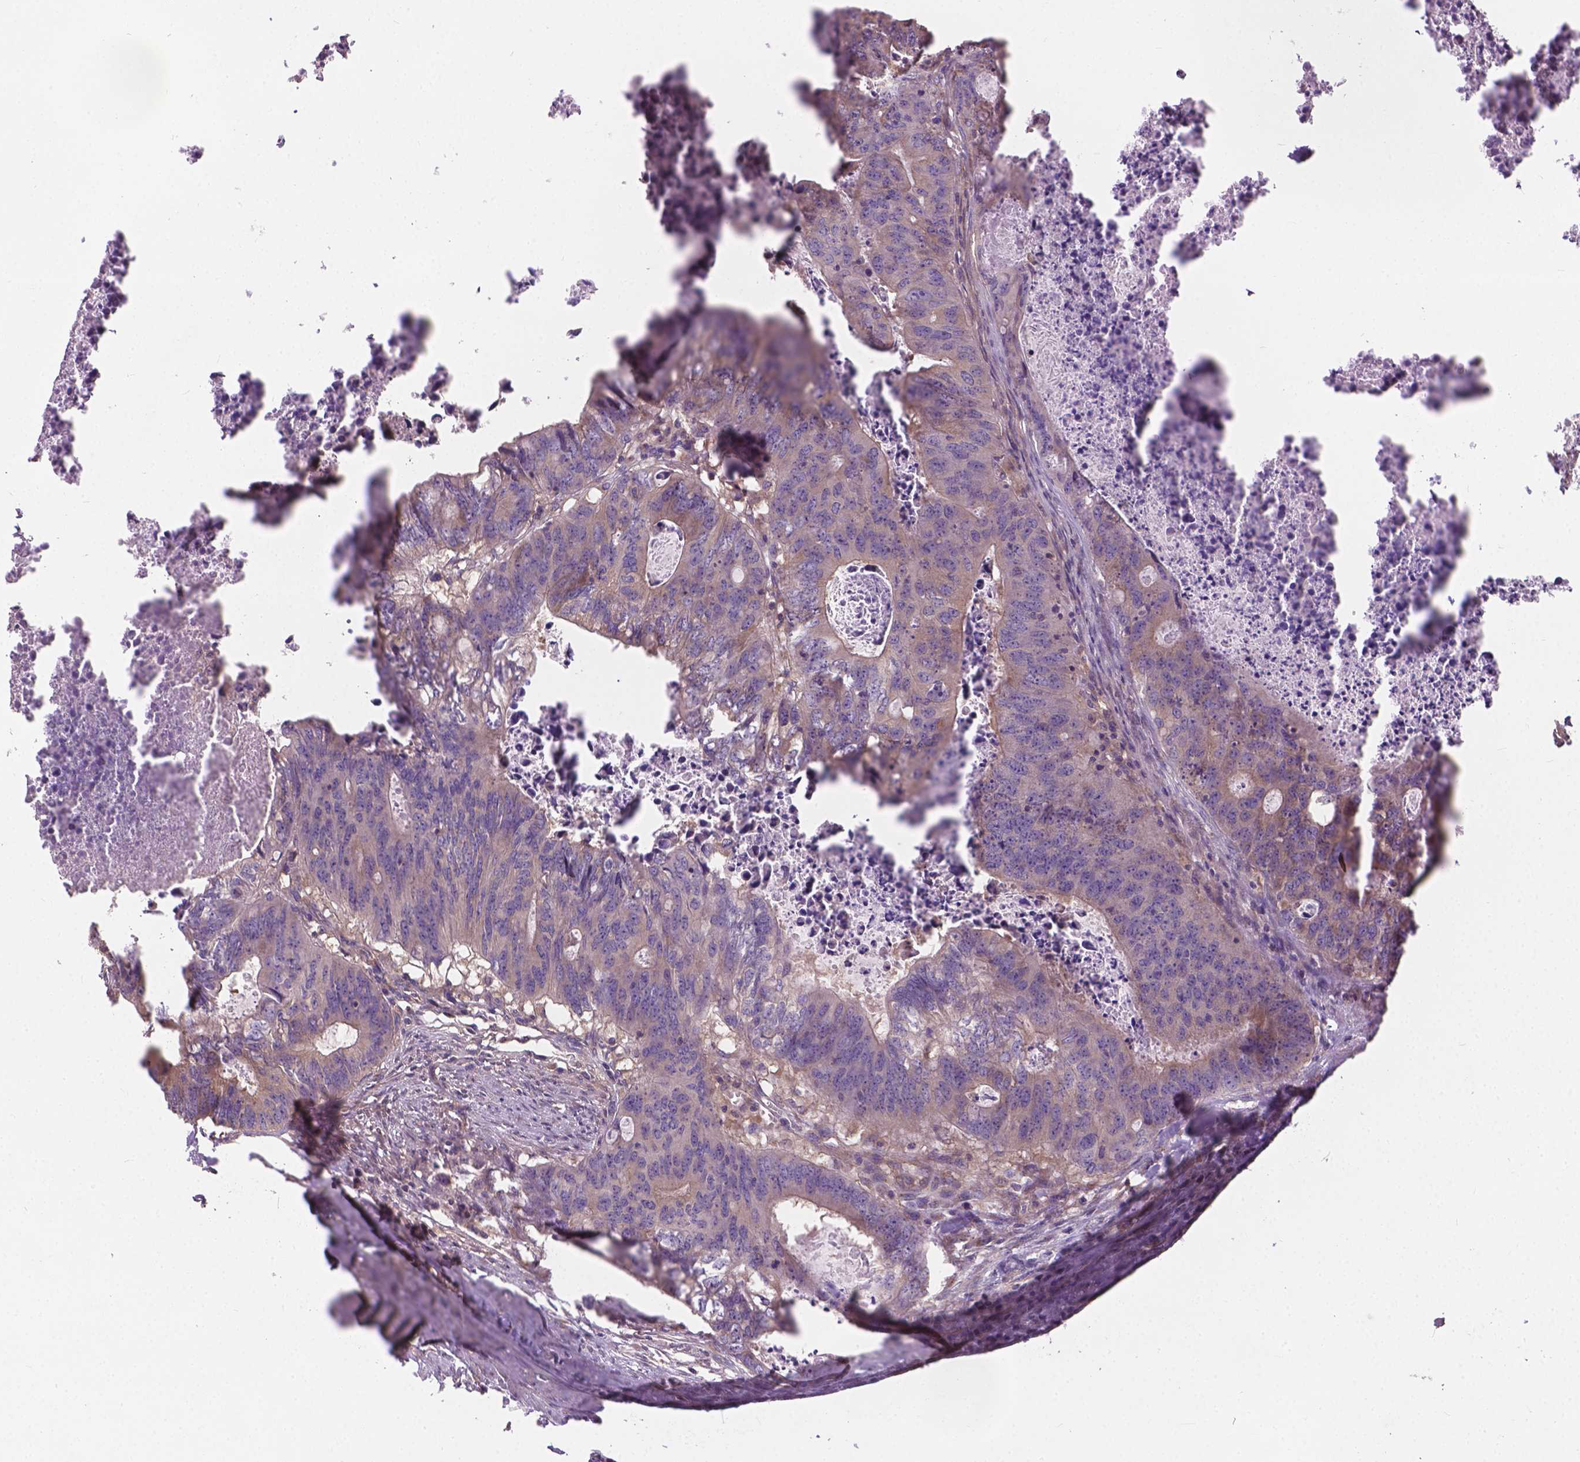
{"staining": {"intensity": "weak", "quantity": "25%-75%", "location": "cytoplasmic/membranous"}, "tissue": "colorectal cancer", "cell_type": "Tumor cells", "image_type": "cancer", "snomed": [{"axis": "morphology", "description": "Adenocarcinoma, NOS"}, {"axis": "topography", "description": "Colon"}], "caption": "Human colorectal cancer stained with a protein marker displays weak staining in tumor cells.", "gene": "MZT1", "patient": {"sex": "male", "age": 67}}